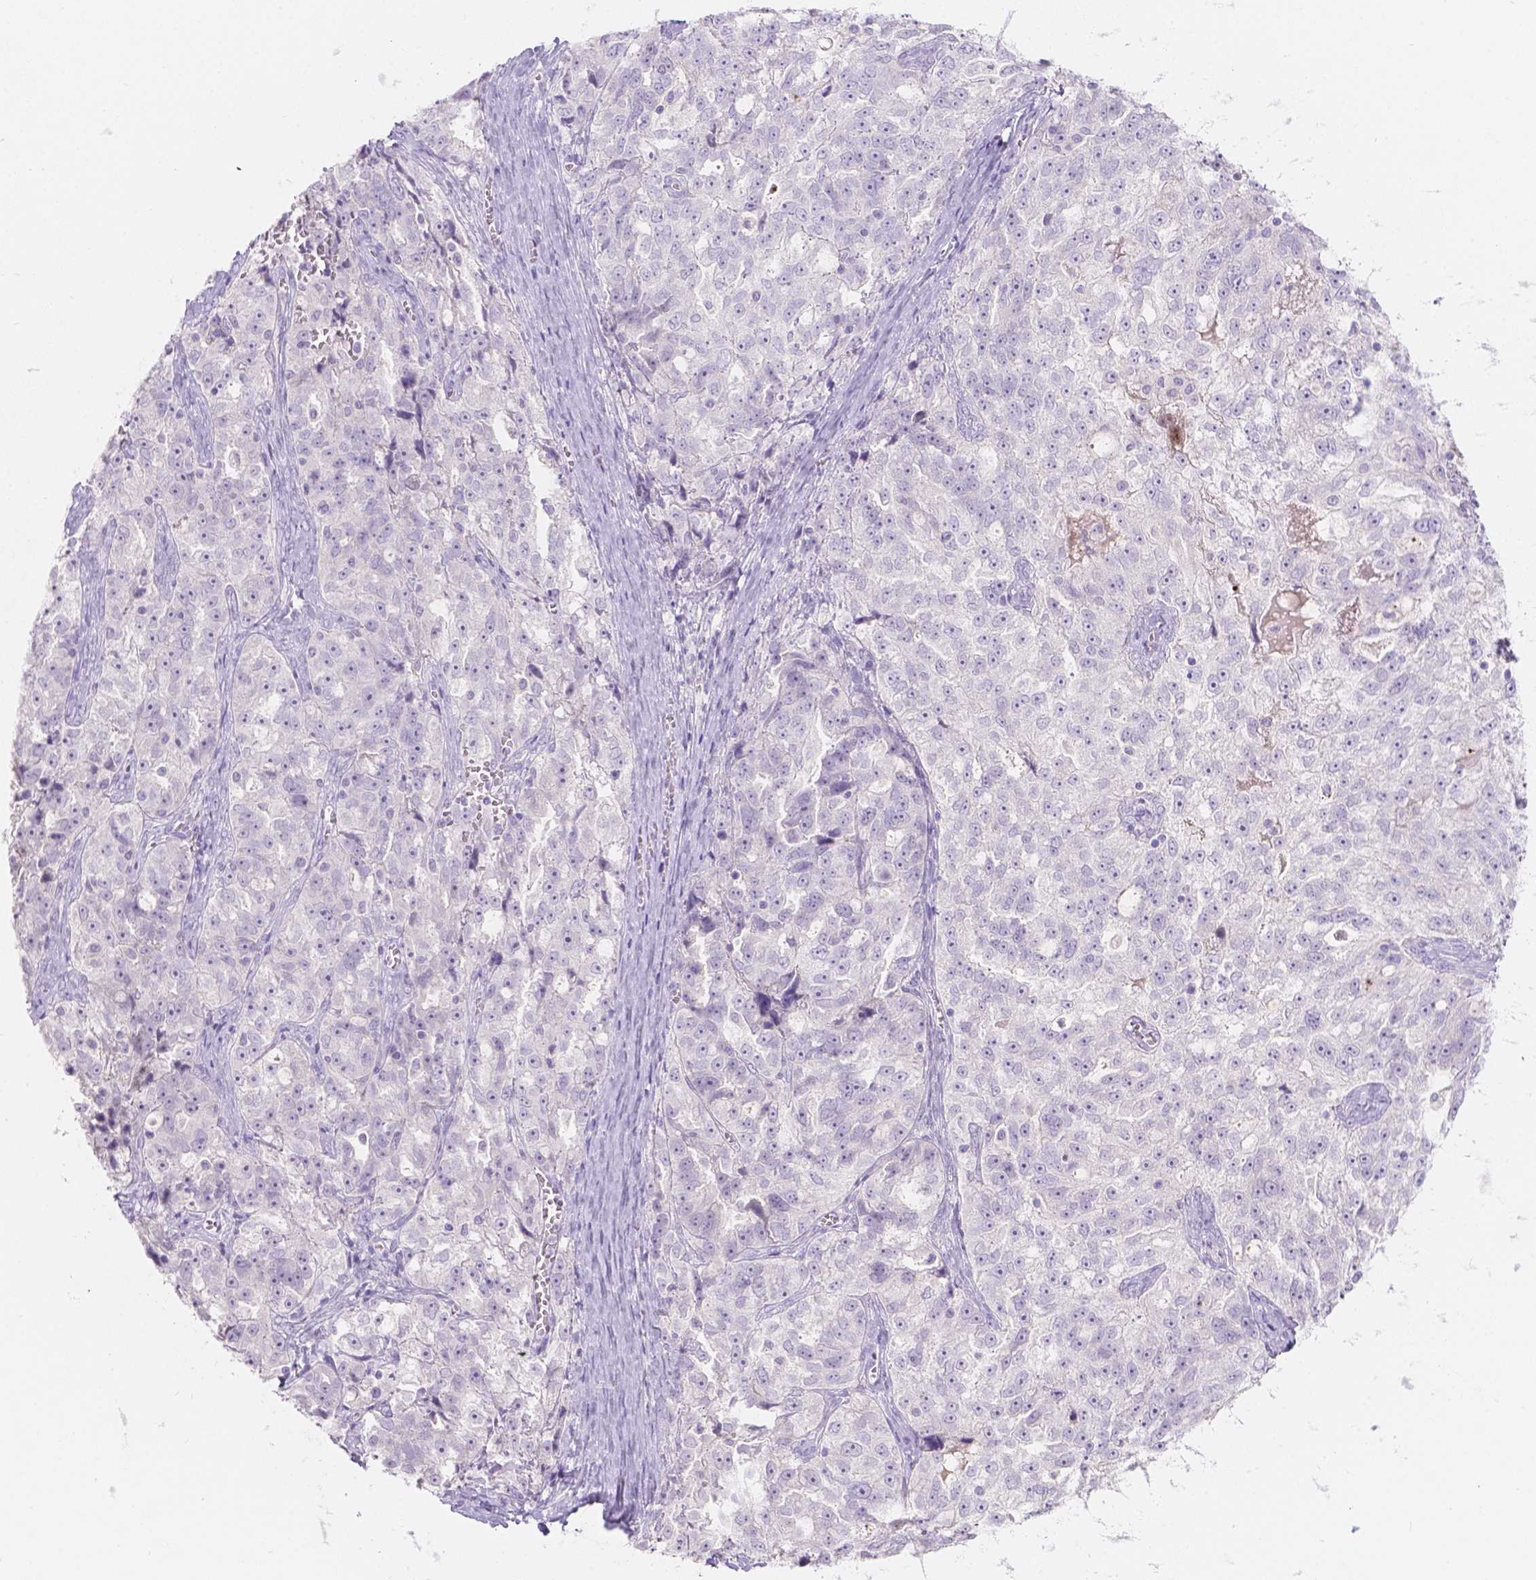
{"staining": {"intensity": "negative", "quantity": "none", "location": "none"}, "tissue": "ovarian cancer", "cell_type": "Tumor cells", "image_type": "cancer", "snomed": [{"axis": "morphology", "description": "Cystadenocarcinoma, serous, NOS"}, {"axis": "topography", "description": "Ovary"}], "caption": "This micrograph is of ovarian cancer stained with immunohistochemistry to label a protein in brown with the nuclei are counter-stained blue. There is no staining in tumor cells. Brightfield microscopy of IHC stained with DAB (3,3'-diaminobenzidine) (brown) and hematoxylin (blue), captured at high magnification.", "gene": "HTN3", "patient": {"sex": "female", "age": 51}}